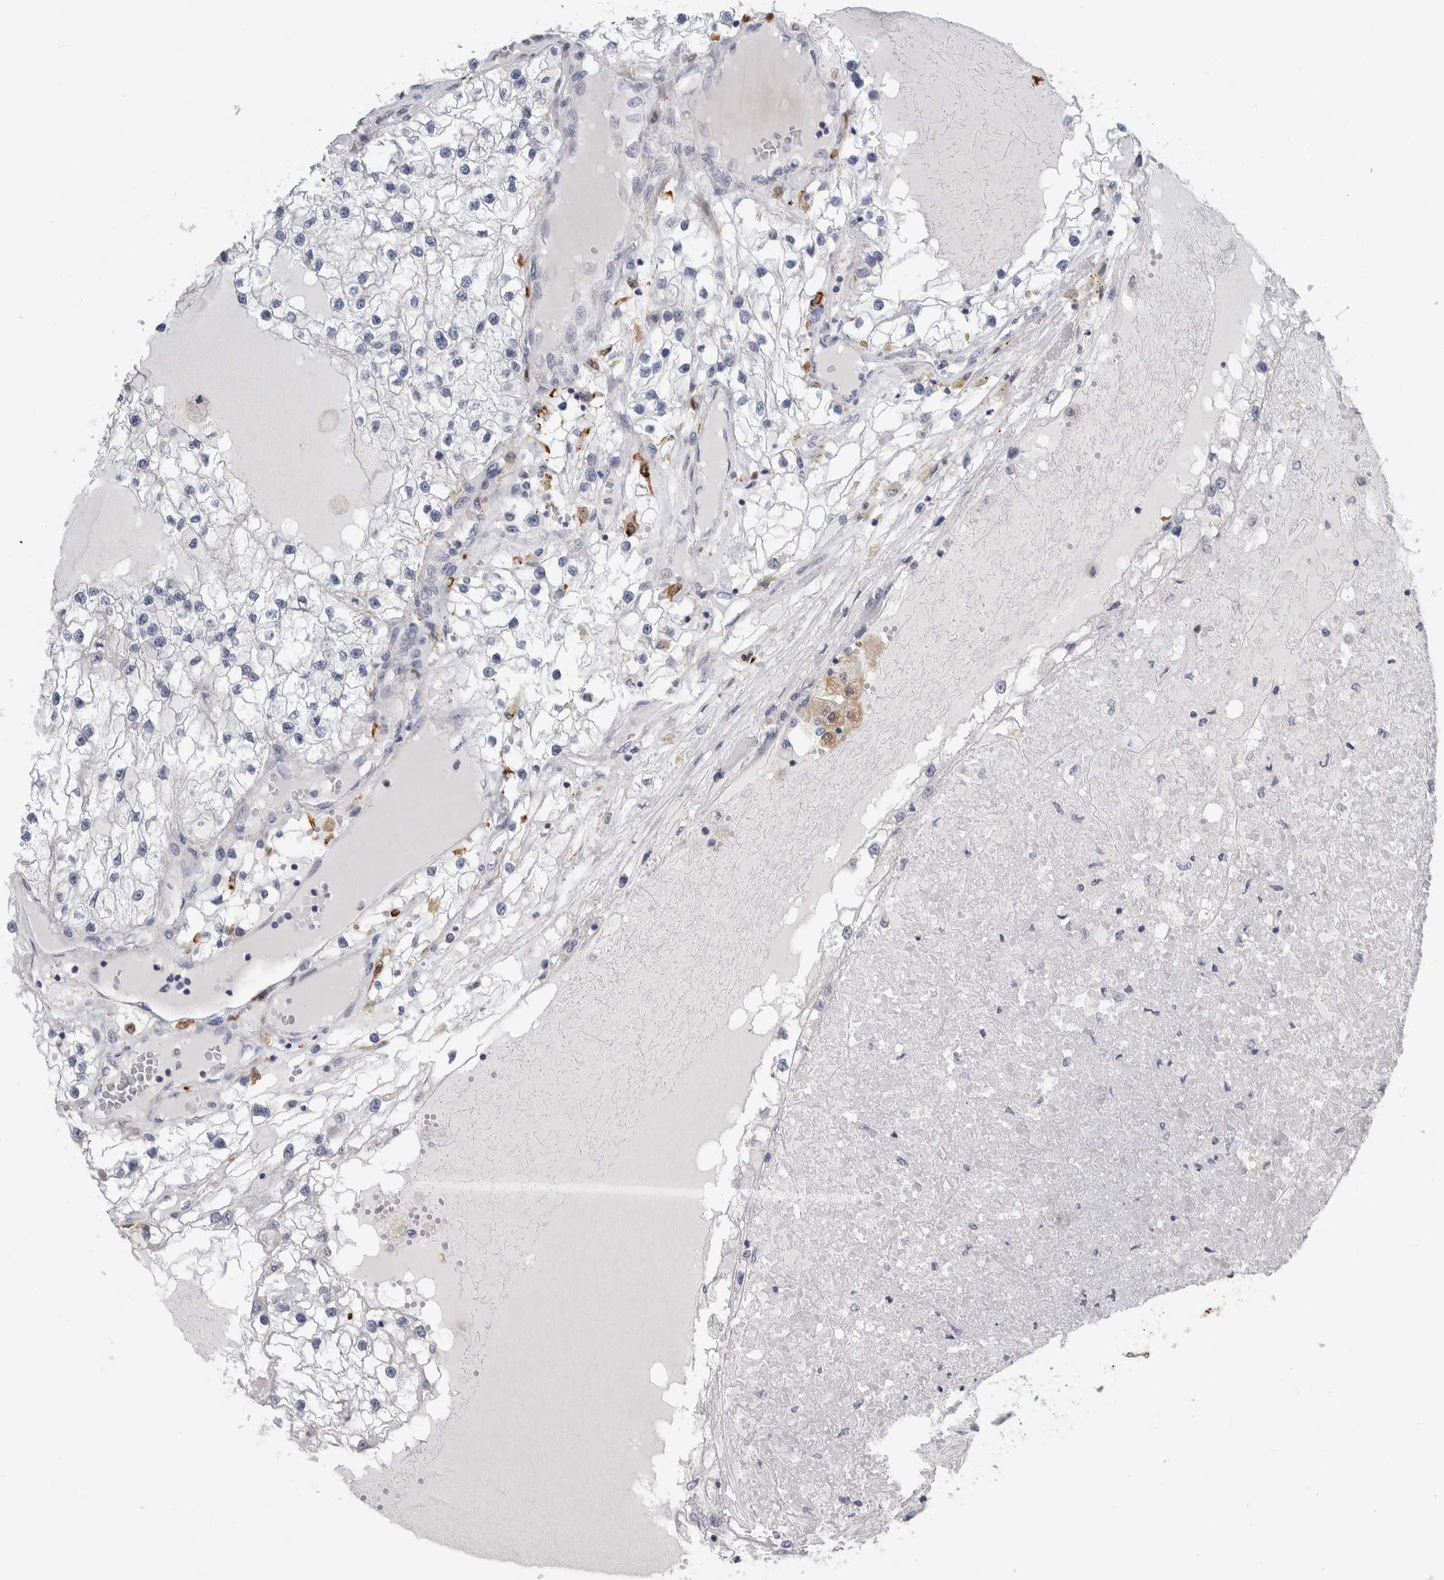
{"staining": {"intensity": "negative", "quantity": "none", "location": "none"}, "tissue": "renal cancer", "cell_type": "Tumor cells", "image_type": "cancer", "snomed": [{"axis": "morphology", "description": "Adenocarcinoma, NOS"}, {"axis": "topography", "description": "Kidney"}], "caption": "This is a photomicrograph of IHC staining of renal adenocarcinoma, which shows no expression in tumor cells.", "gene": "SLC20A2", "patient": {"sex": "male", "age": 68}}